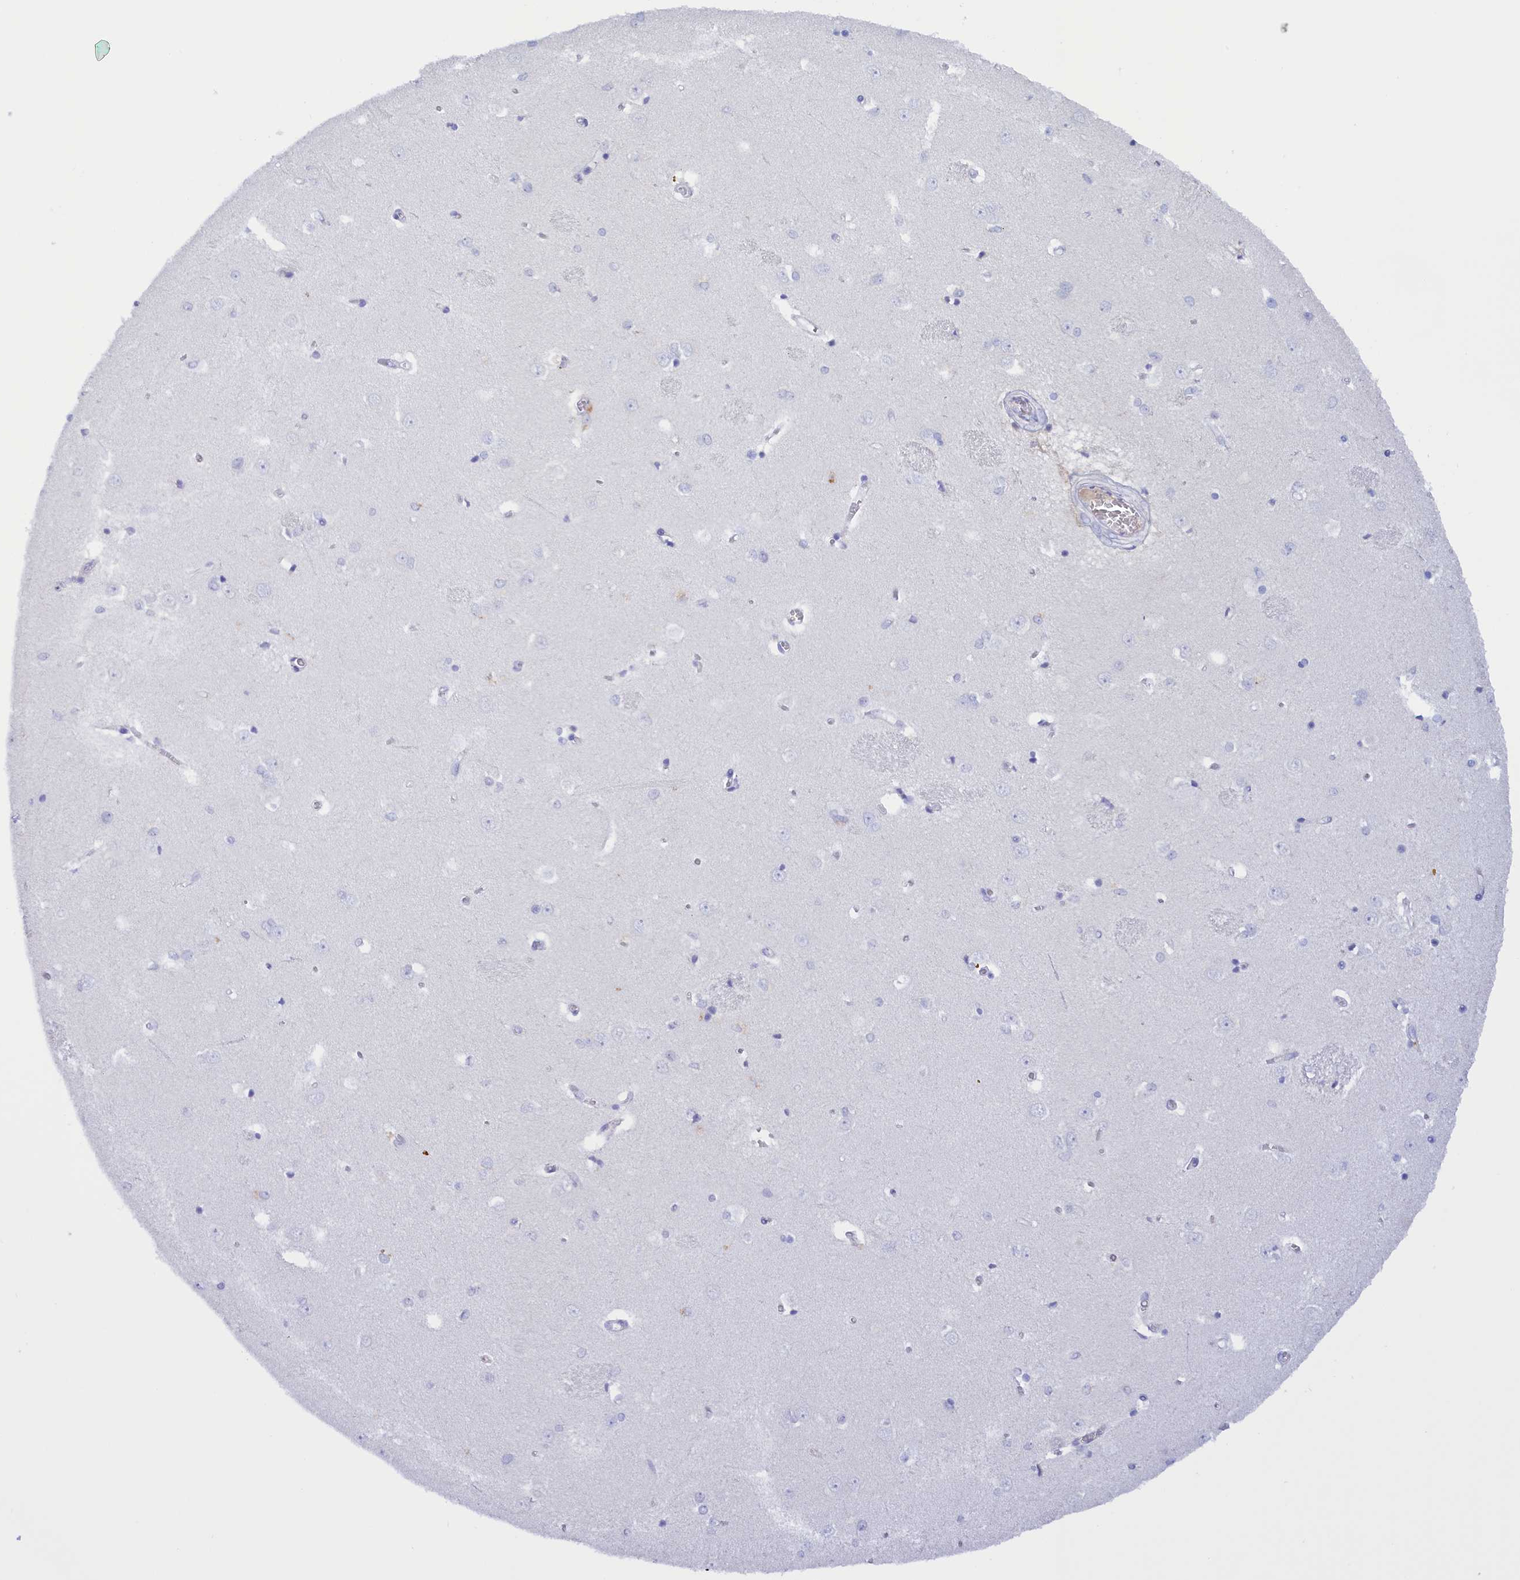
{"staining": {"intensity": "moderate", "quantity": "<25%", "location": "cytoplasmic/membranous"}, "tissue": "caudate", "cell_type": "Glial cells", "image_type": "normal", "snomed": [{"axis": "morphology", "description": "Normal tissue, NOS"}, {"axis": "topography", "description": "Lateral ventricle wall"}], "caption": "Immunohistochemical staining of benign human caudate shows moderate cytoplasmic/membranous protein expression in approximately <25% of glial cells.", "gene": "PROK2", "patient": {"sex": "male", "age": 37}}